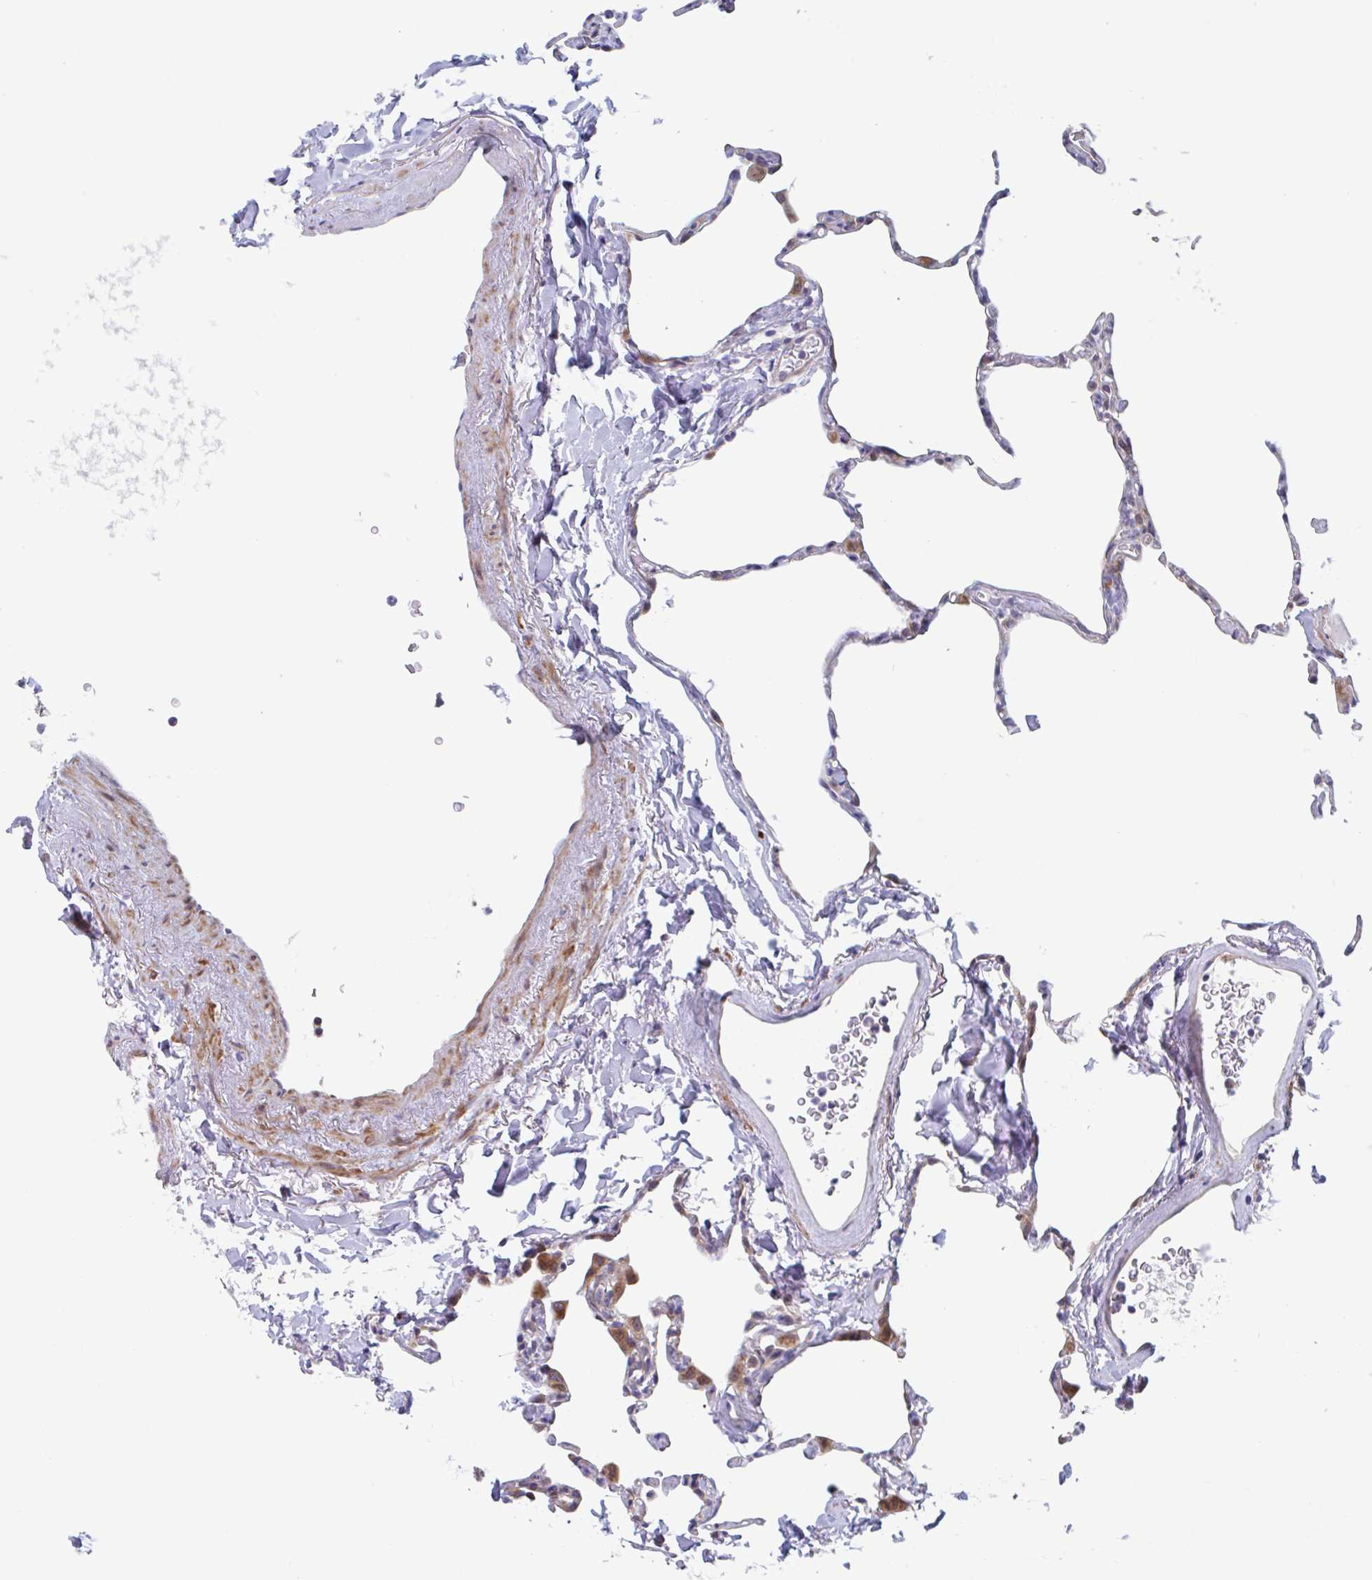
{"staining": {"intensity": "negative", "quantity": "none", "location": "none"}, "tissue": "lung", "cell_type": "Alveolar cells", "image_type": "normal", "snomed": [{"axis": "morphology", "description": "Normal tissue, NOS"}, {"axis": "topography", "description": "Lung"}], "caption": "DAB (3,3'-diaminobenzidine) immunohistochemical staining of normal human lung exhibits no significant expression in alveolar cells.", "gene": "DUXA", "patient": {"sex": "male", "age": 65}}